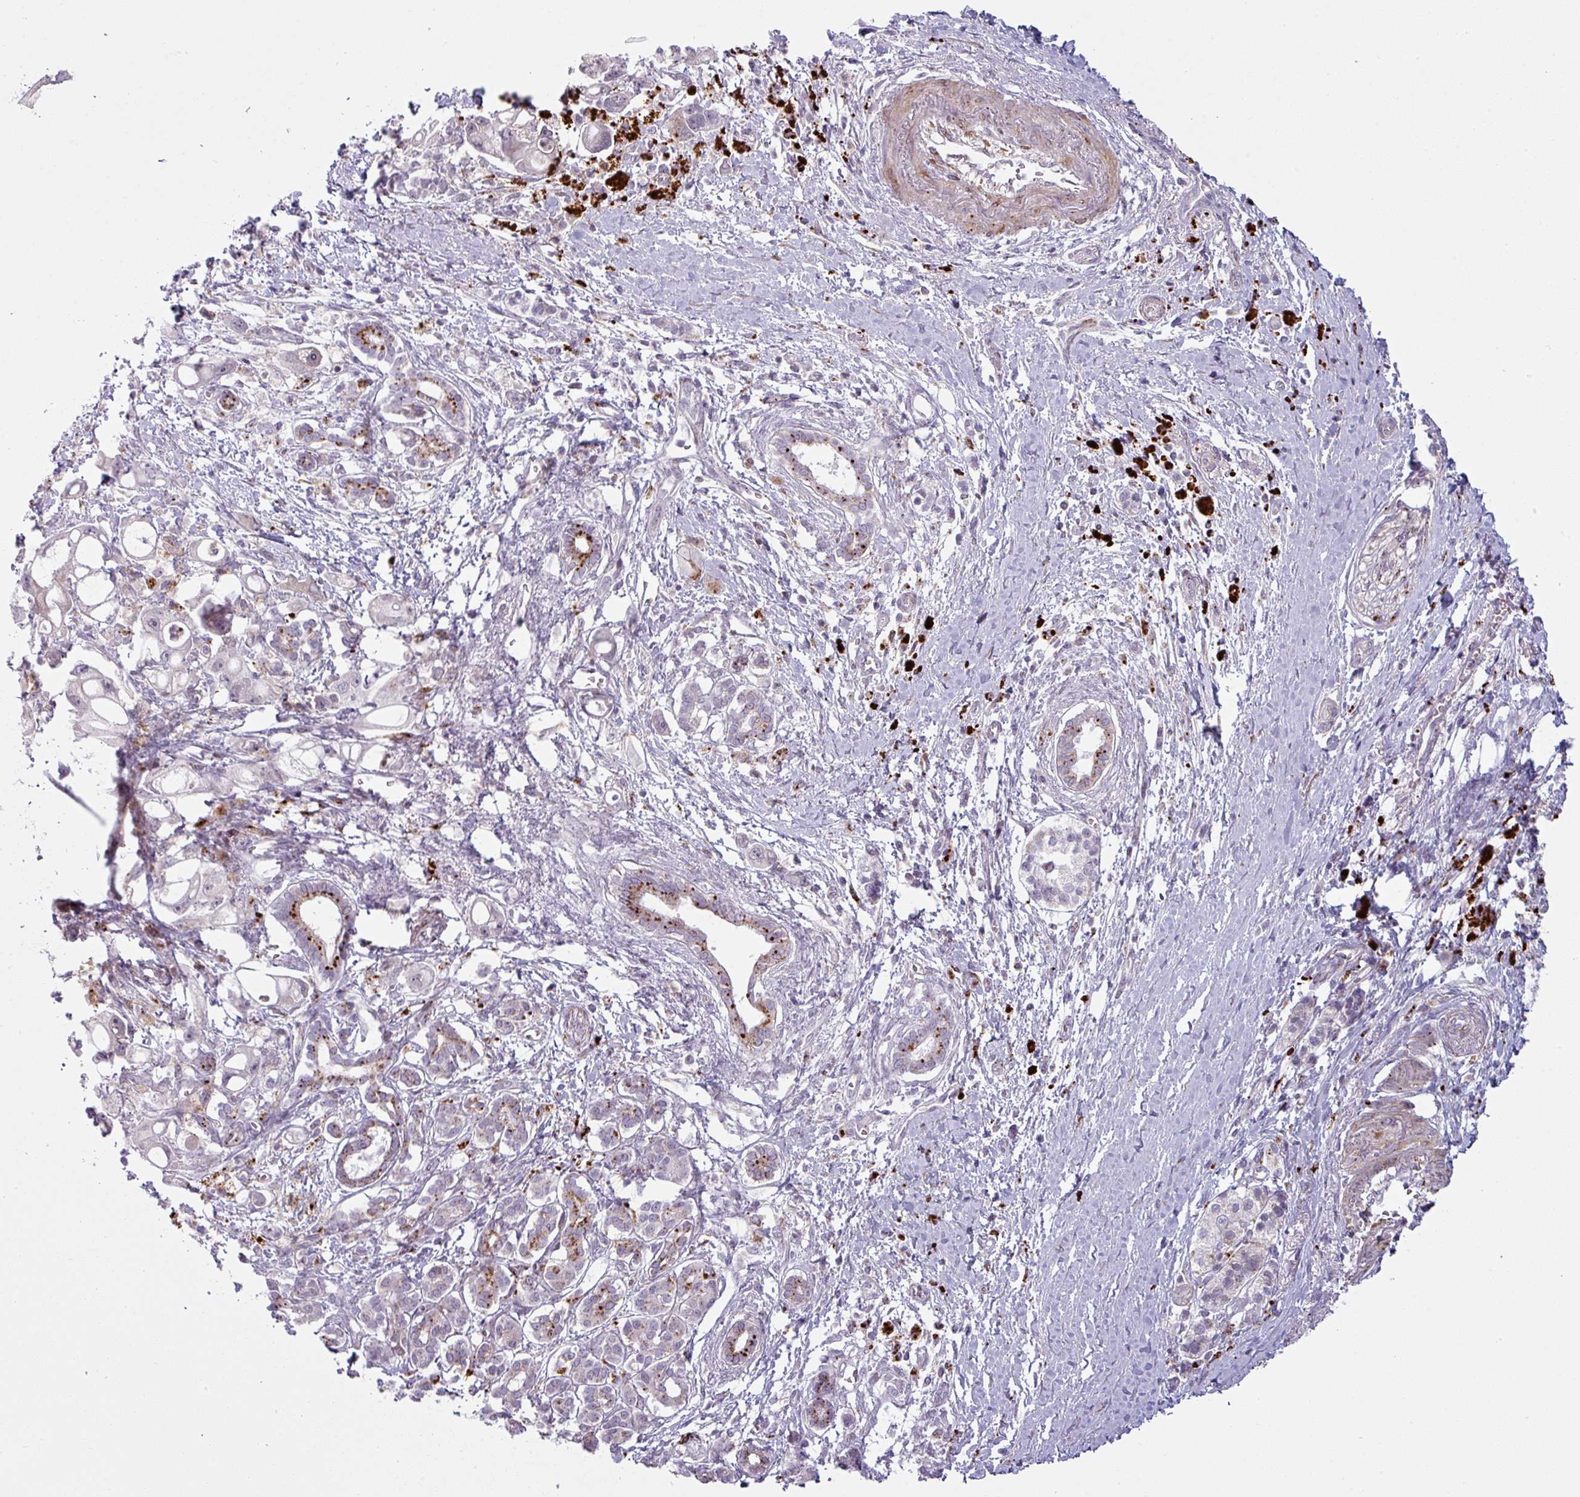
{"staining": {"intensity": "strong", "quantity": "<25%", "location": "cytoplasmic/membranous"}, "tissue": "pancreatic cancer", "cell_type": "Tumor cells", "image_type": "cancer", "snomed": [{"axis": "morphology", "description": "Adenocarcinoma, NOS"}, {"axis": "topography", "description": "Pancreas"}], "caption": "Brown immunohistochemical staining in human adenocarcinoma (pancreatic) exhibits strong cytoplasmic/membranous positivity in approximately <25% of tumor cells.", "gene": "MAP7D2", "patient": {"sex": "male", "age": 68}}